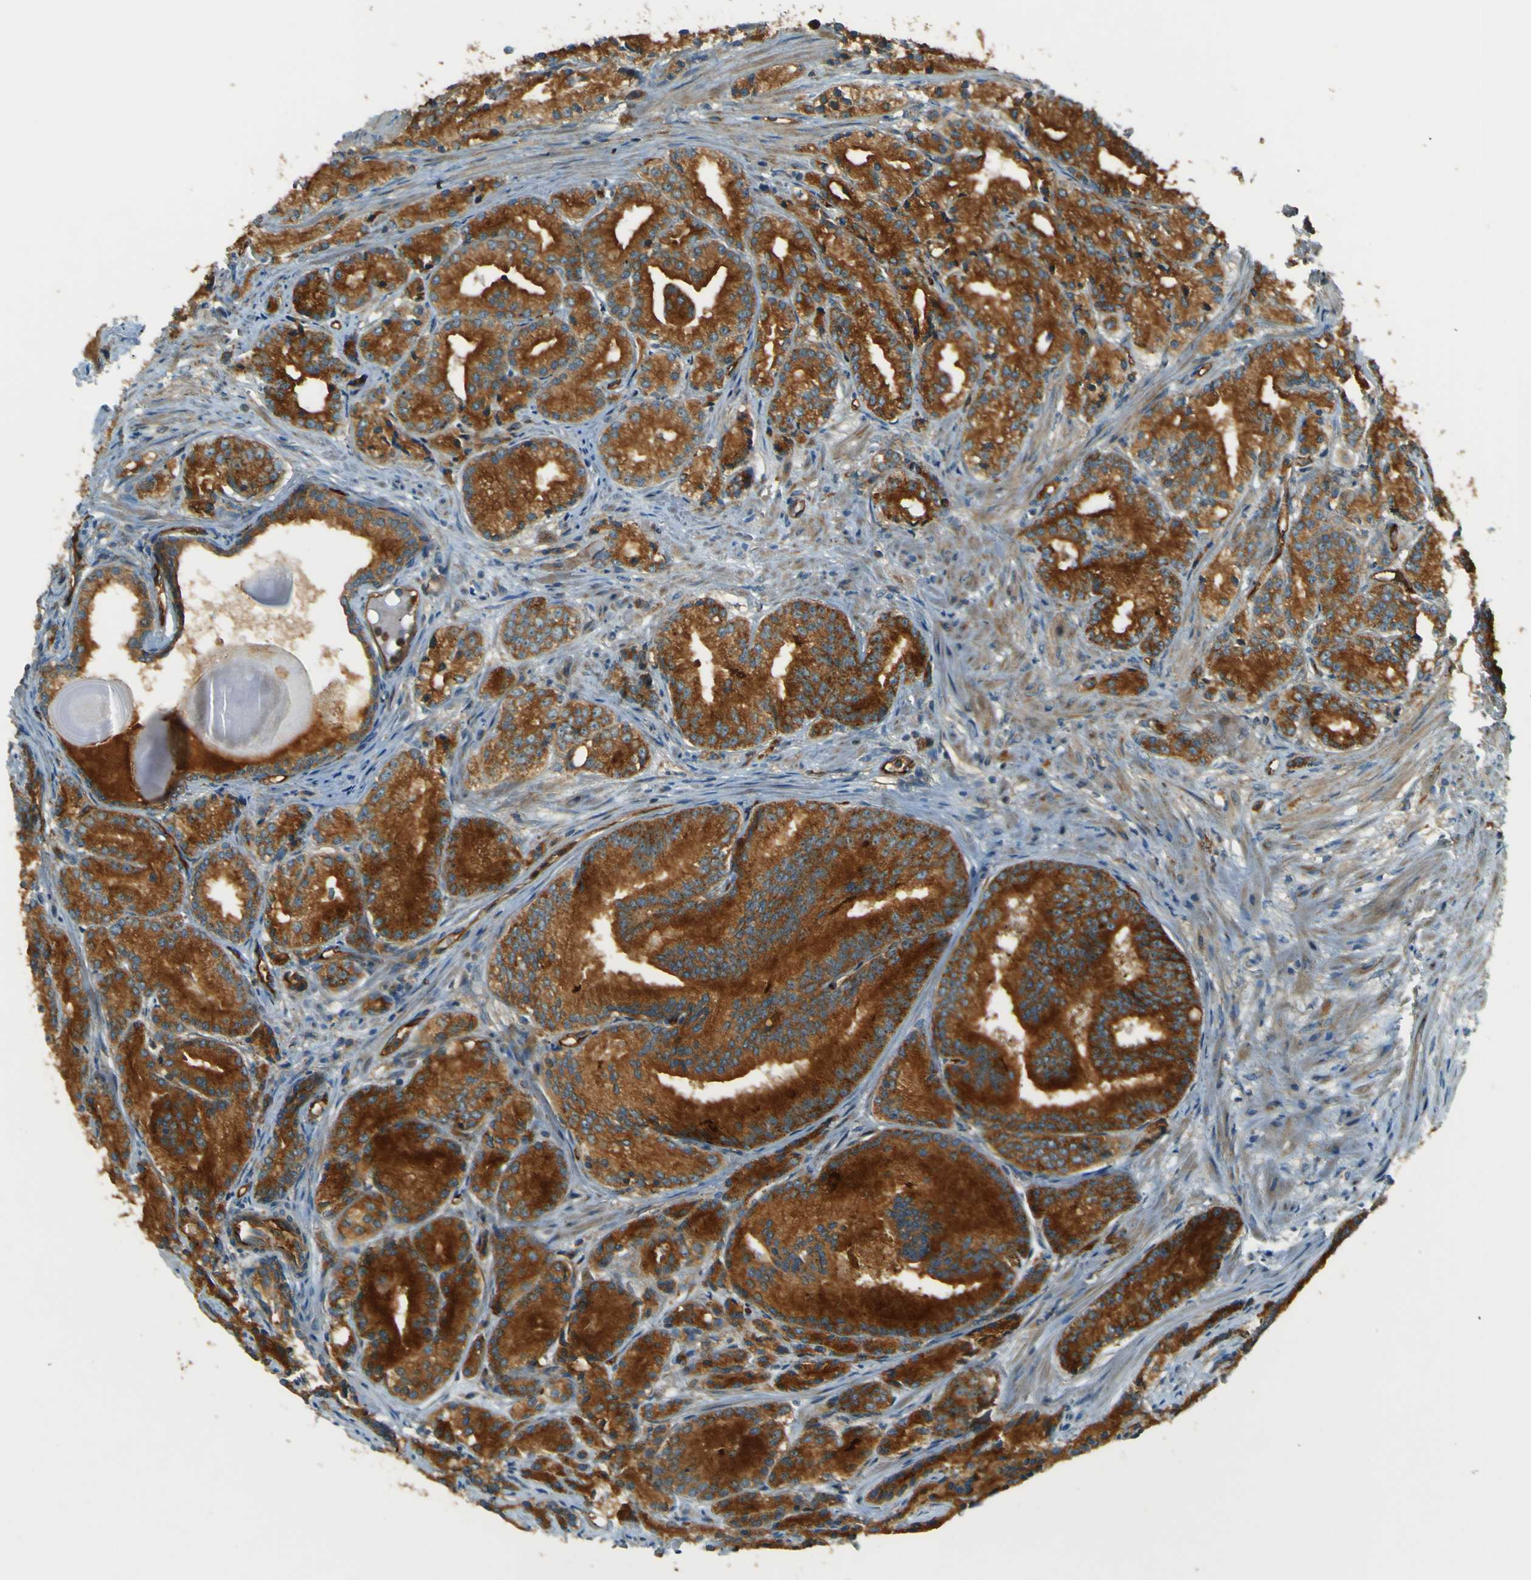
{"staining": {"intensity": "strong", "quantity": ">75%", "location": "cytoplasmic/membranous"}, "tissue": "prostate cancer", "cell_type": "Tumor cells", "image_type": "cancer", "snomed": [{"axis": "morphology", "description": "Adenocarcinoma, Low grade"}, {"axis": "topography", "description": "Prostate"}], "caption": "An image showing strong cytoplasmic/membranous staining in about >75% of tumor cells in prostate cancer (adenocarcinoma (low-grade)), as visualized by brown immunohistochemical staining.", "gene": "DNAJC5", "patient": {"sex": "male", "age": 72}}